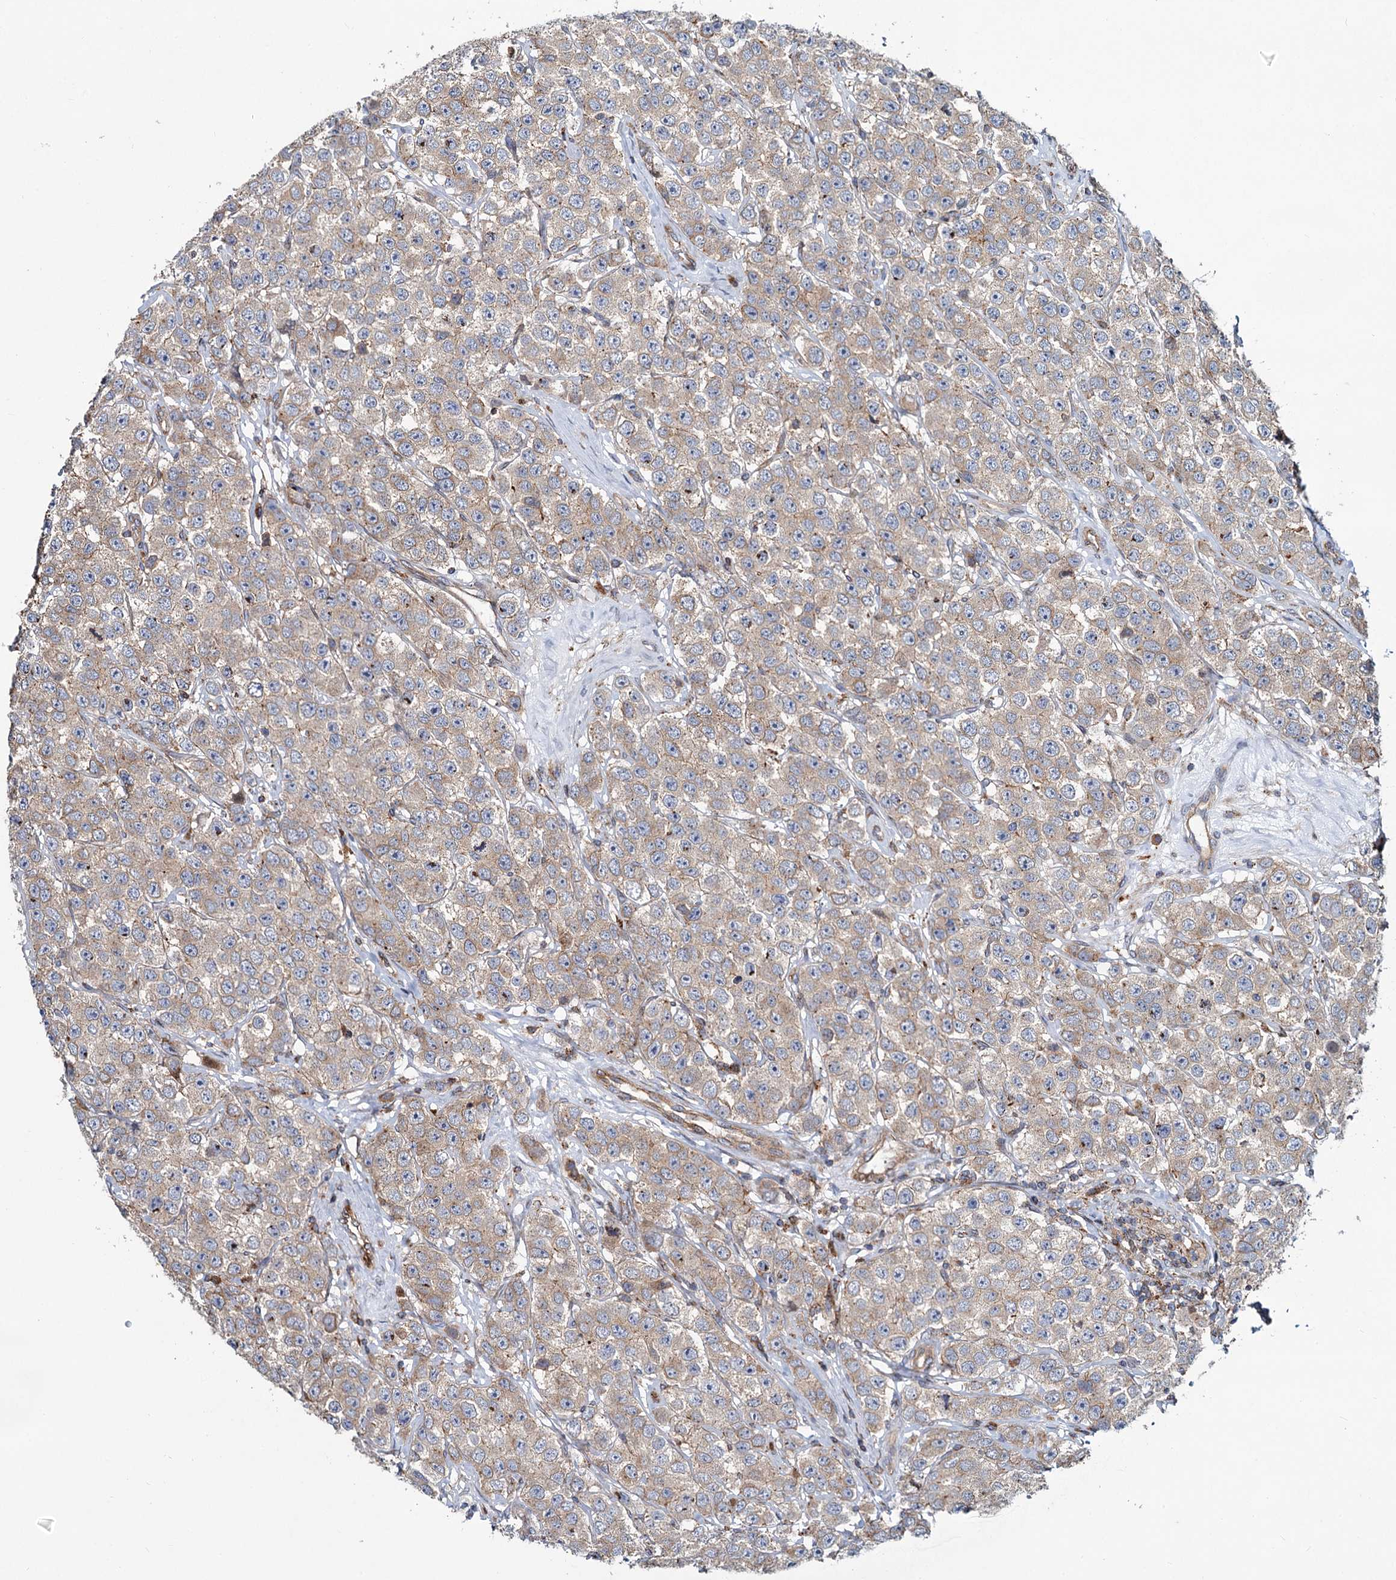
{"staining": {"intensity": "weak", "quantity": "<25%", "location": "cytoplasmic/membranous"}, "tissue": "testis cancer", "cell_type": "Tumor cells", "image_type": "cancer", "snomed": [{"axis": "morphology", "description": "Seminoma, NOS"}, {"axis": "topography", "description": "Testis"}], "caption": "An IHC micrograph of testis seminoma is shown. There is no staining in tumor cells of testis seminoma. (DAB immunohistochemistry visualized using brightfield microscopy, high magnification).", "gene": "PSEN1", "patient": {"sex": "male", "age": 28}}